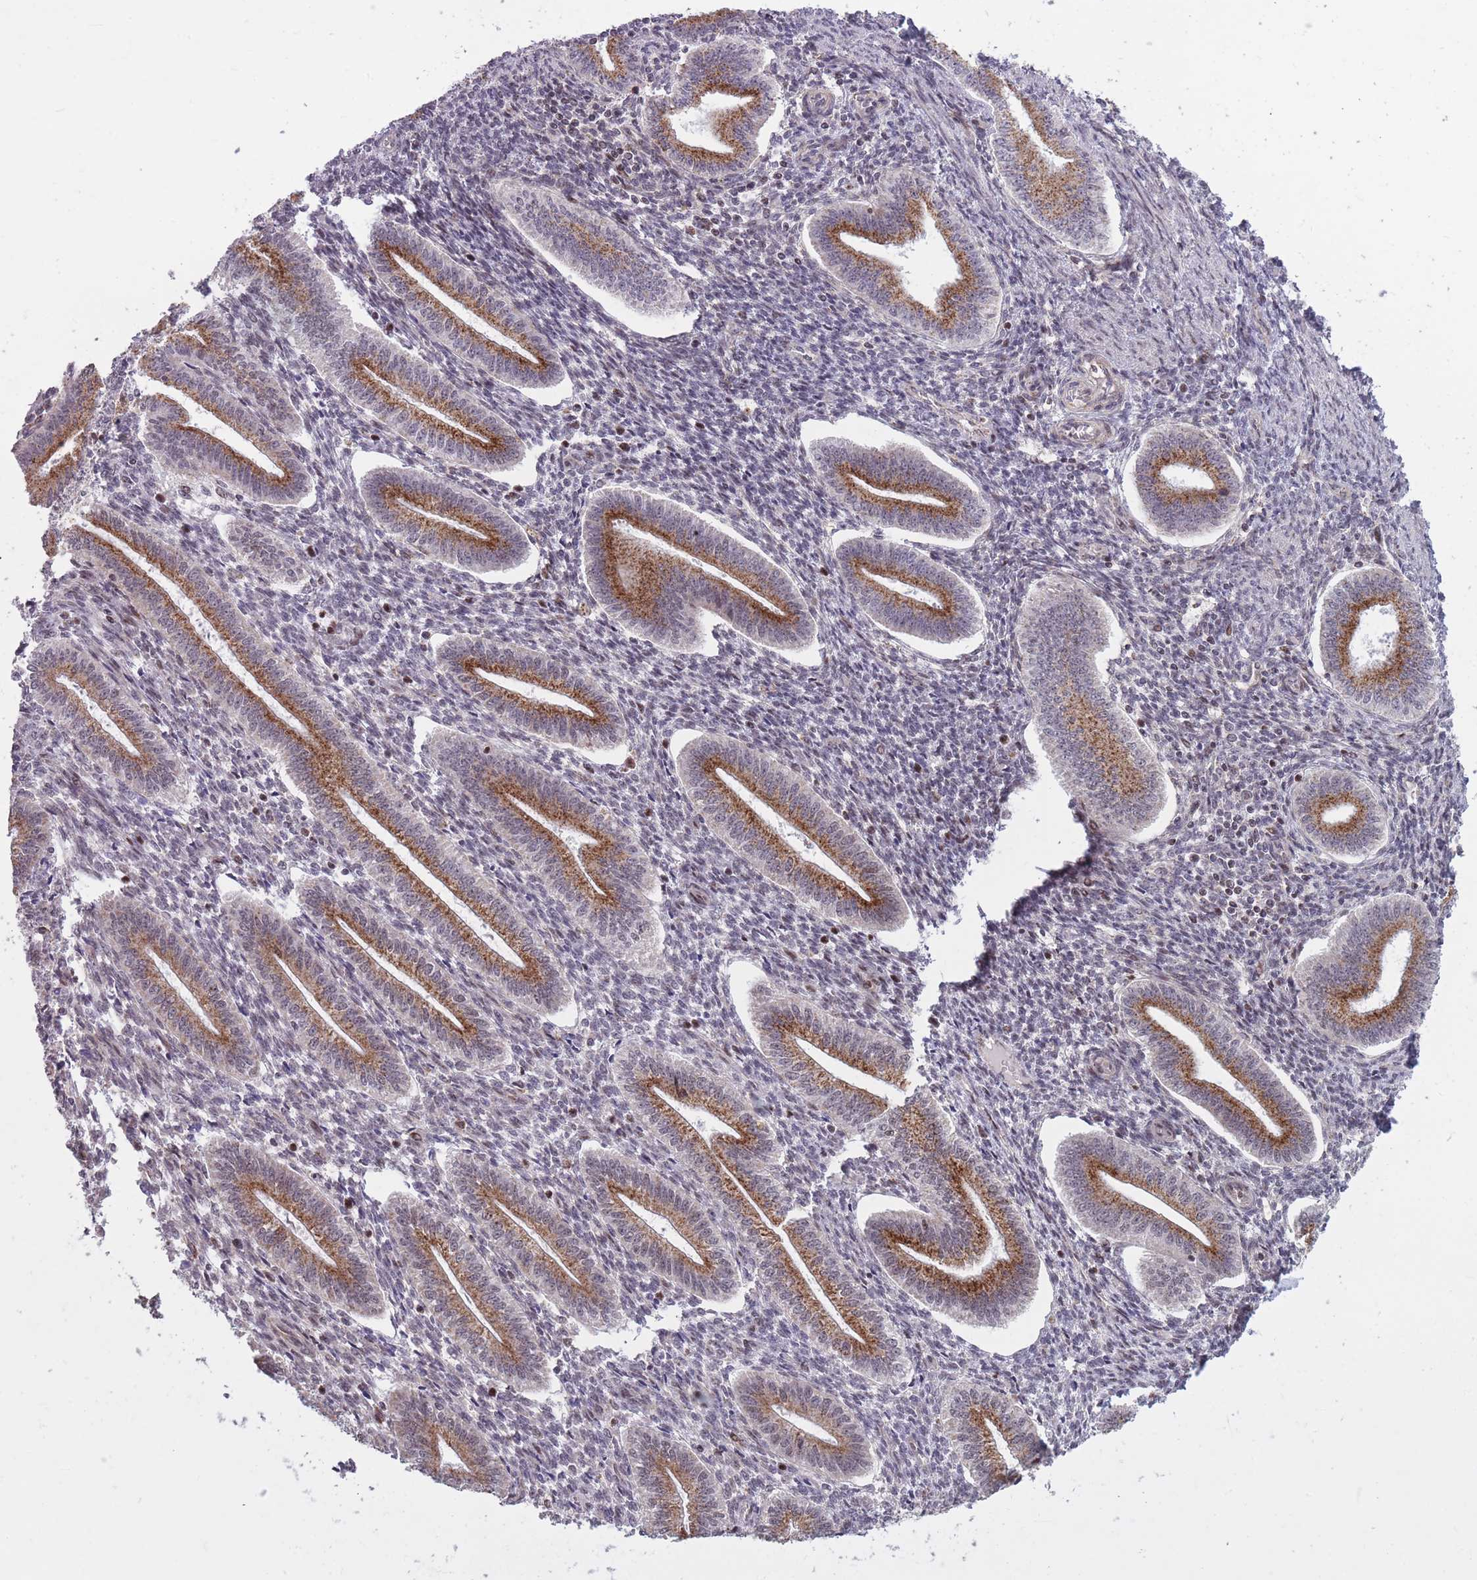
{"staining": {"intensity": "moderate", "quantity": "<25%", "location": "nuclear"}, "tissue": "endometrium", "cell_type": "Cells in endometrial stroma", "image_type": "normal", "snomed": [{"axis": "morphology", "description": "Normal tissue, NOS"}, {"axis": "topography", "description": "Endometrium"}], "caption": "Immunohistochemical staining of unremarkable human endometrium reveals <25% levels of moderate nuclear protein expression in about <25% of cells in endometrial stroma. (Brightfield microscopy of DAB IHC at high magnification).", "gene": "DPYSL4", "patient": {"sex": "female", "age": 34}}